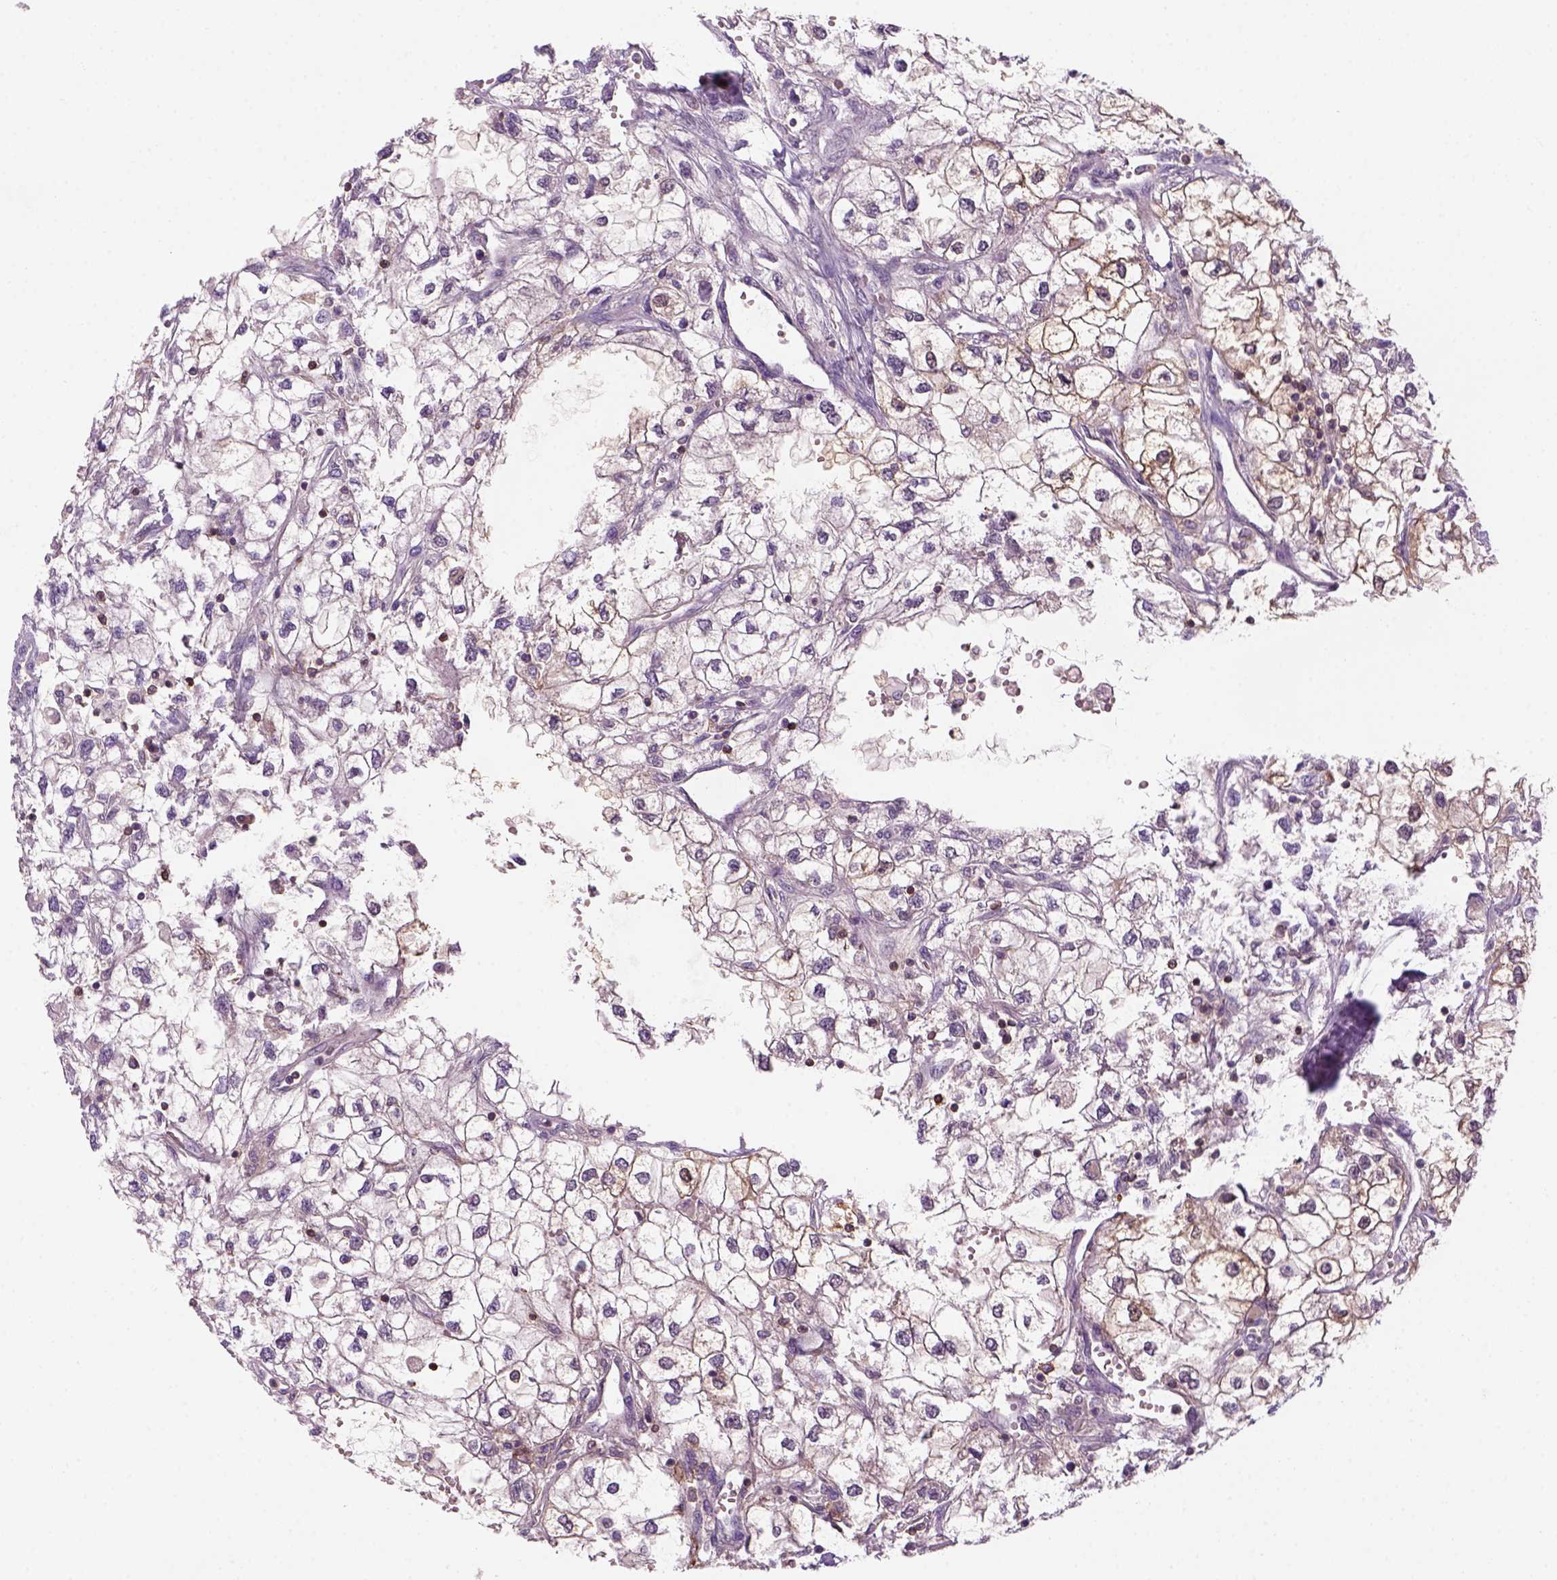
{"staining": {"intensity": "moderate", "quantity": "<25%", "location": "cytoplasmic/membranous"}, "tissue": "renal cancer", "cell_type": "Tumor cells", "image_type": "cancer", "snomed": [{"axis": "morphology", "description": "Adenocarcinoma, NOS"}, {"axis": "topography", "description": "Kidney"}], "caption": "Immunohistochemical staining of renal cancer (adenocarcinoma) exhibits low levels of moderate cytoplasmic/membranous protein expression in approximately <25% of tumor cells.", "gene": "GOT1", "patient": {"sex": "male", "age": 59}}